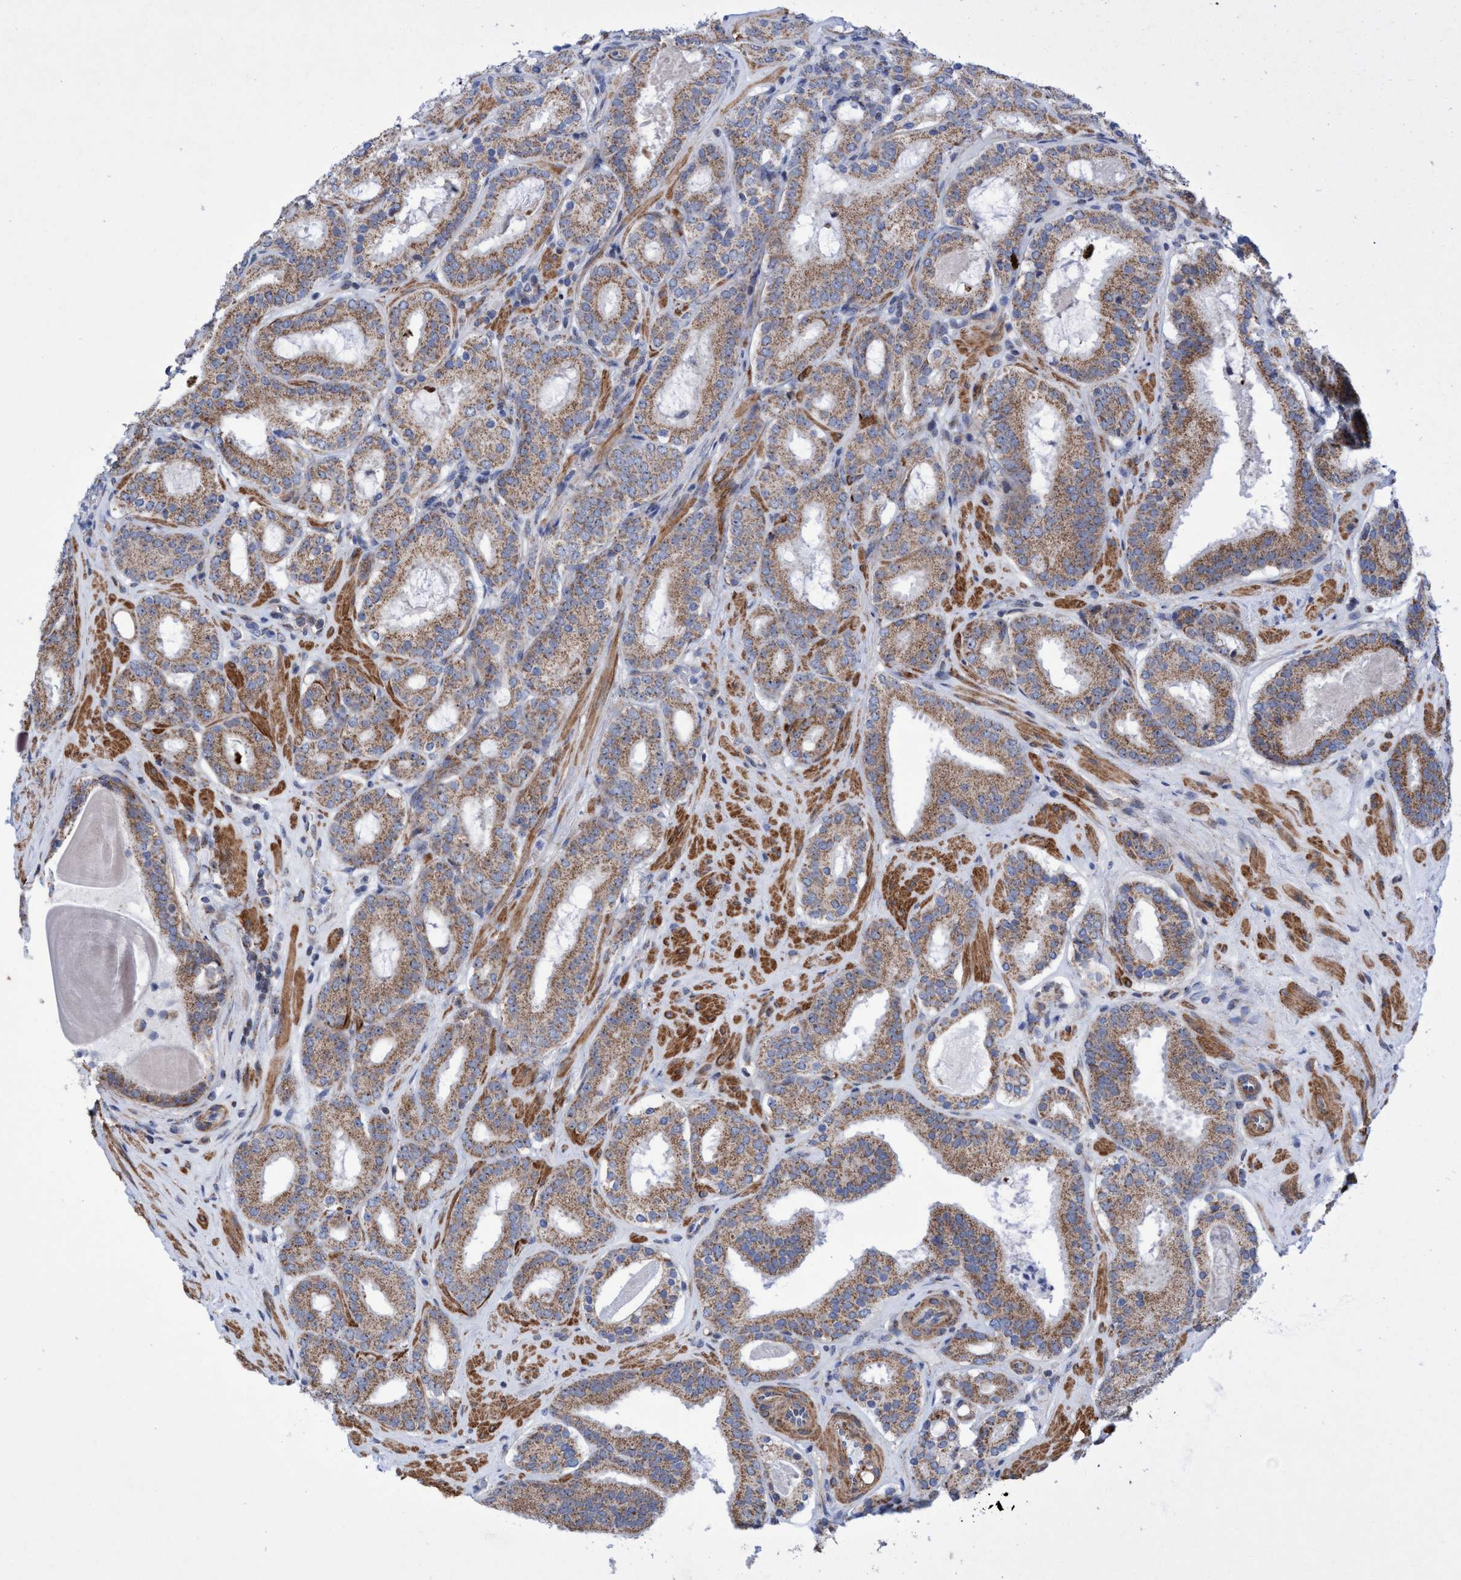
{"staining": {"intensity": "moderate", "quantity": ">75%", "location": "cytoplasmic/membranous"}, "tissue": "prostate cancer", "cell_type": "Tumor cells", "image_type": "cancer", "snomed": [{"axis": "morphology", "description": "Adenocarcinoma, Low grade"}, {"axis": "topography", "description": "Prostate"}], "caption": "High-power microscopy captured an IHC image of prostate cancer, revealing moderate cytoplasmic/membranous positivity in about >75% of tumor cells.", "gene": "POLR1F", "patient": {"sex": "male", "age": 69}}